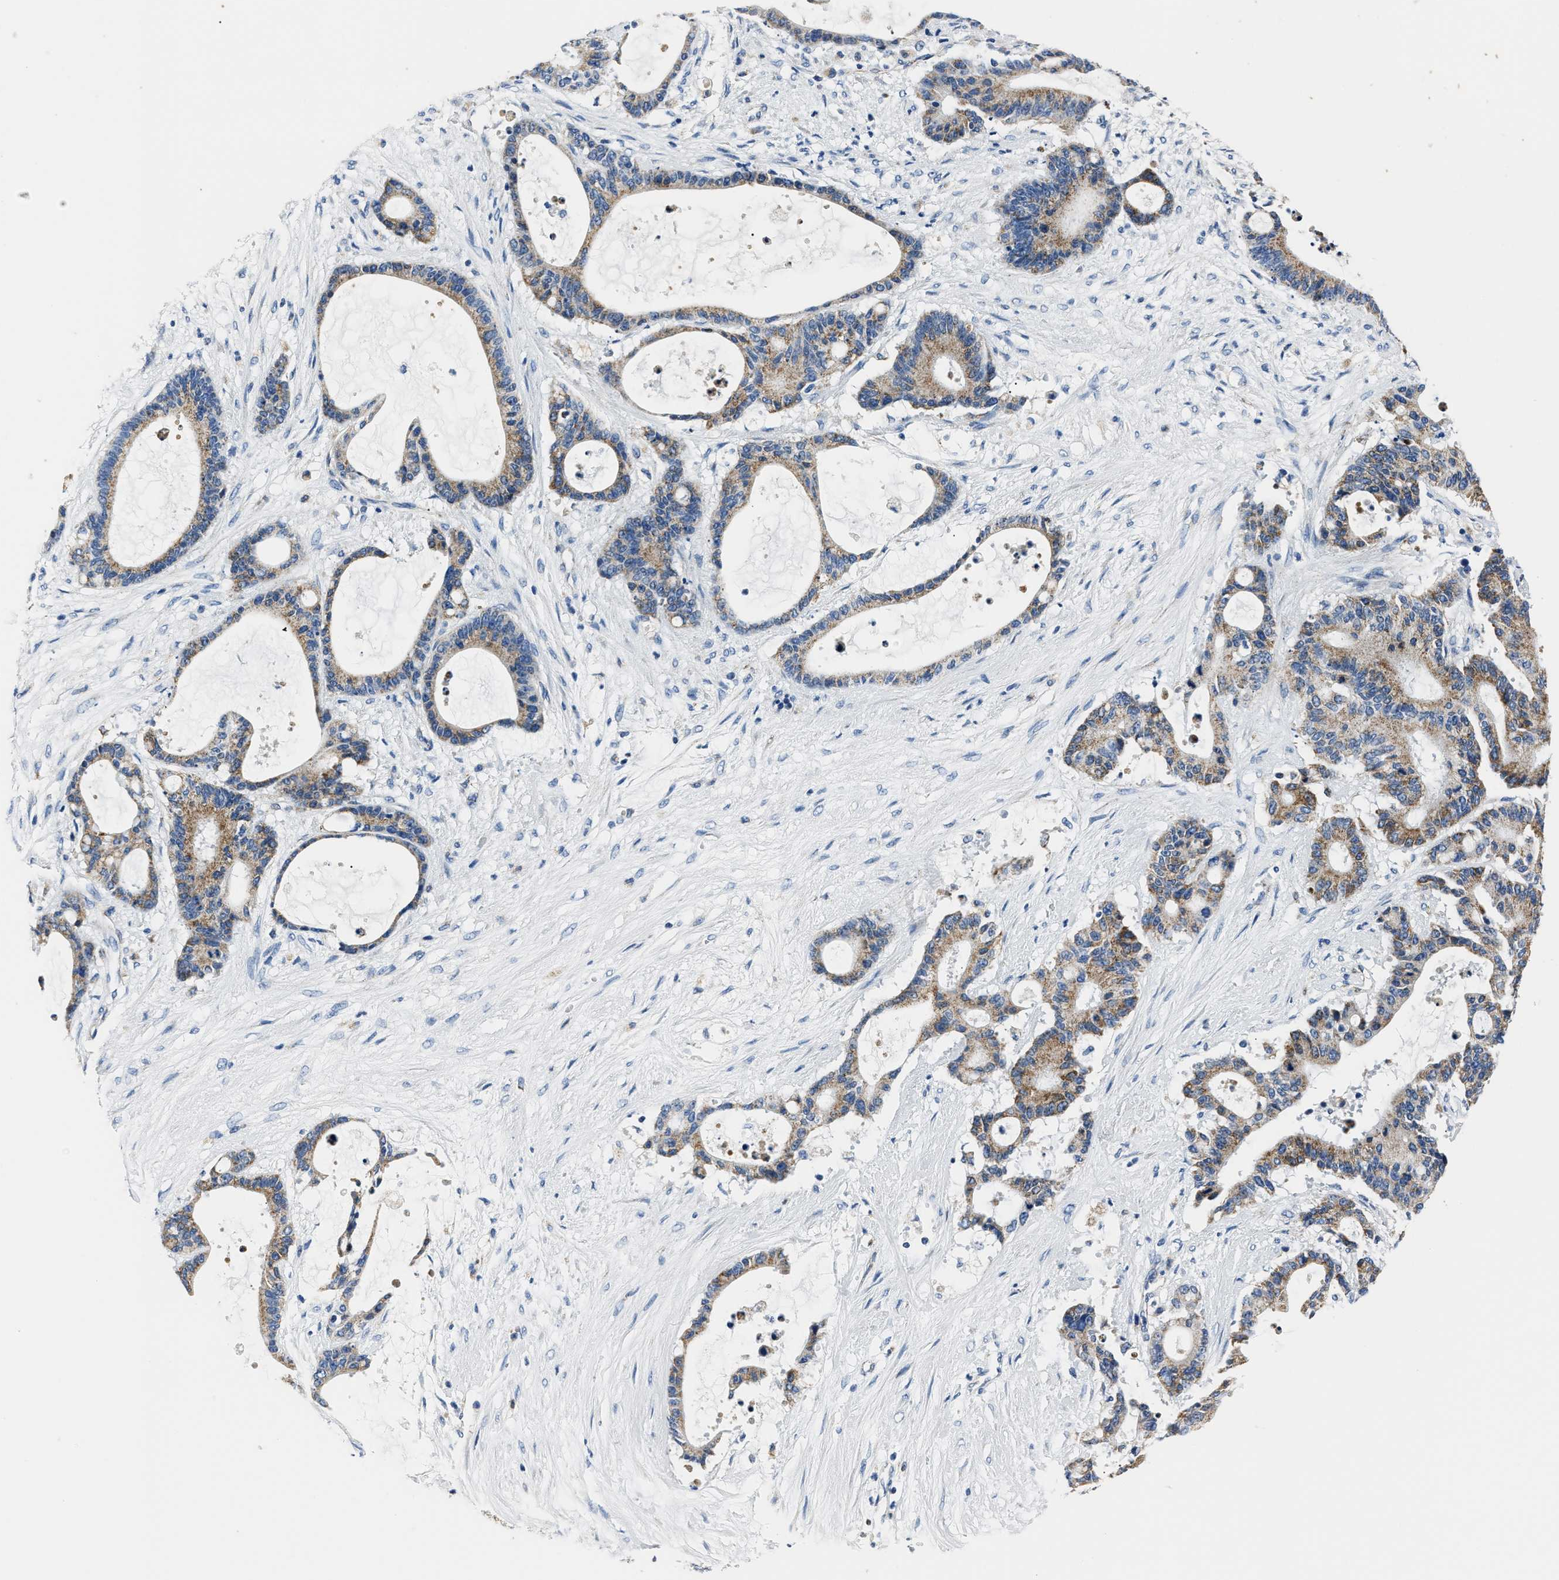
{"staining": {"intensity": "moderate", "quantity": ">75%", "location": "cytoplasmic/membranous"}, "tissue": "liver cancer", "cell_type": "Tumor cells", "image_type": "cancer", "snomed": [{"axis": "morphology", "description": "Cholangiocarcinoma"}, {"axis": "topography", "description": "Liver"}], "caption": "A brown stain labels moderate cytoplasmic/membranous expression of a protein in liver cancer tumor cells.", "gene": "AMACR", "patient": {"sex": "female", "age": 73}}